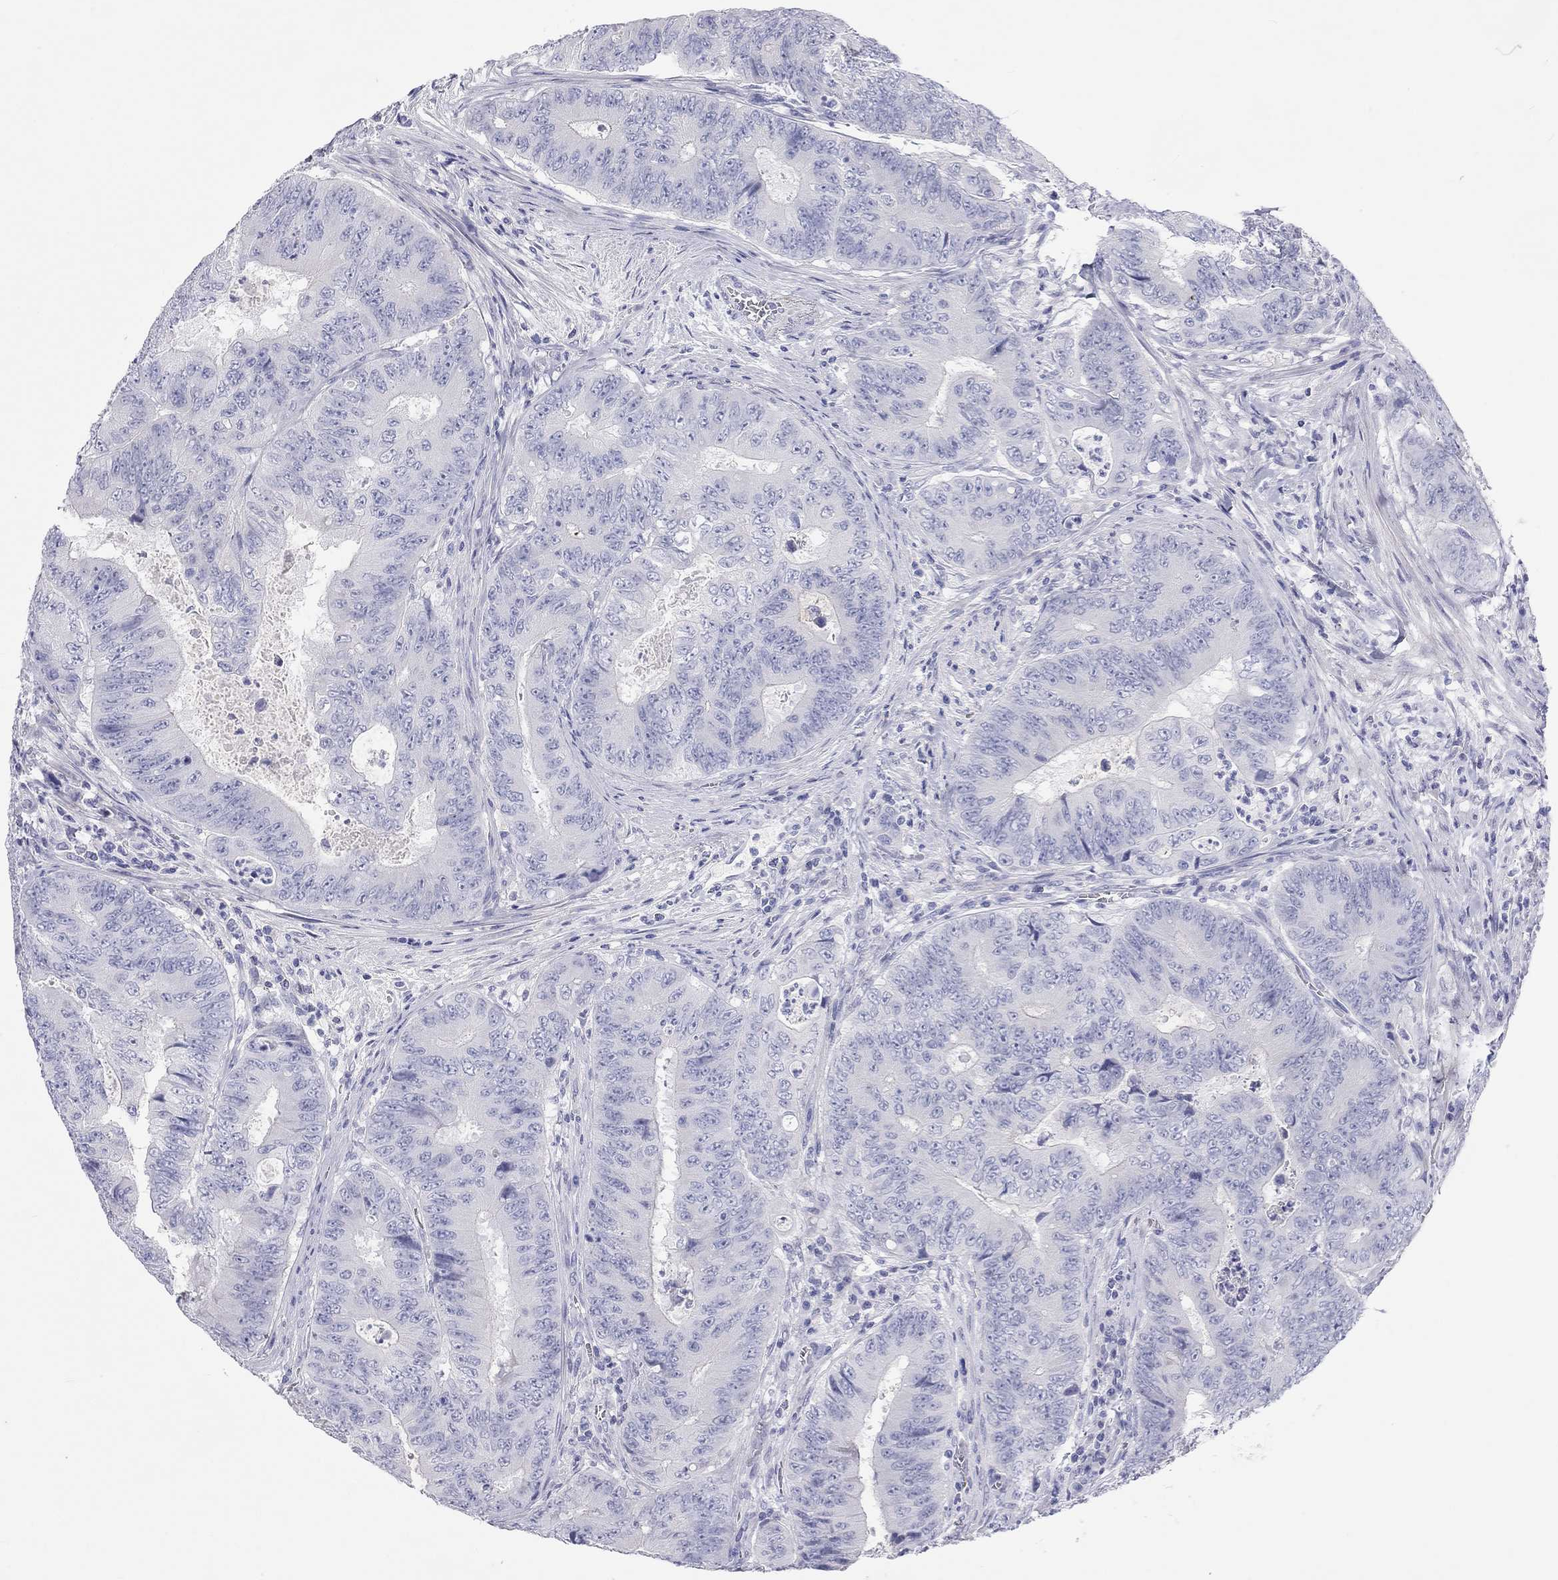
{"staining": {"intensity": "negative", "quantity": "none", "location": "none"}, "tissue": "colorectal cancer", "cell_type": "Tumor cells", "image_type": "cancer", "snomed": [{"axis": "morphology", "description": "Adenocarcinoma, NOS"}, {"axis": "topography", "description": "Colon"}], "caption": "Adenocarcinoma (colorectal) stained for a protein using immunohistochemistry shows no positivity tumor cells.", "gene": "PCDHGC5", "patient": {"sex": "female", "age": 48}}